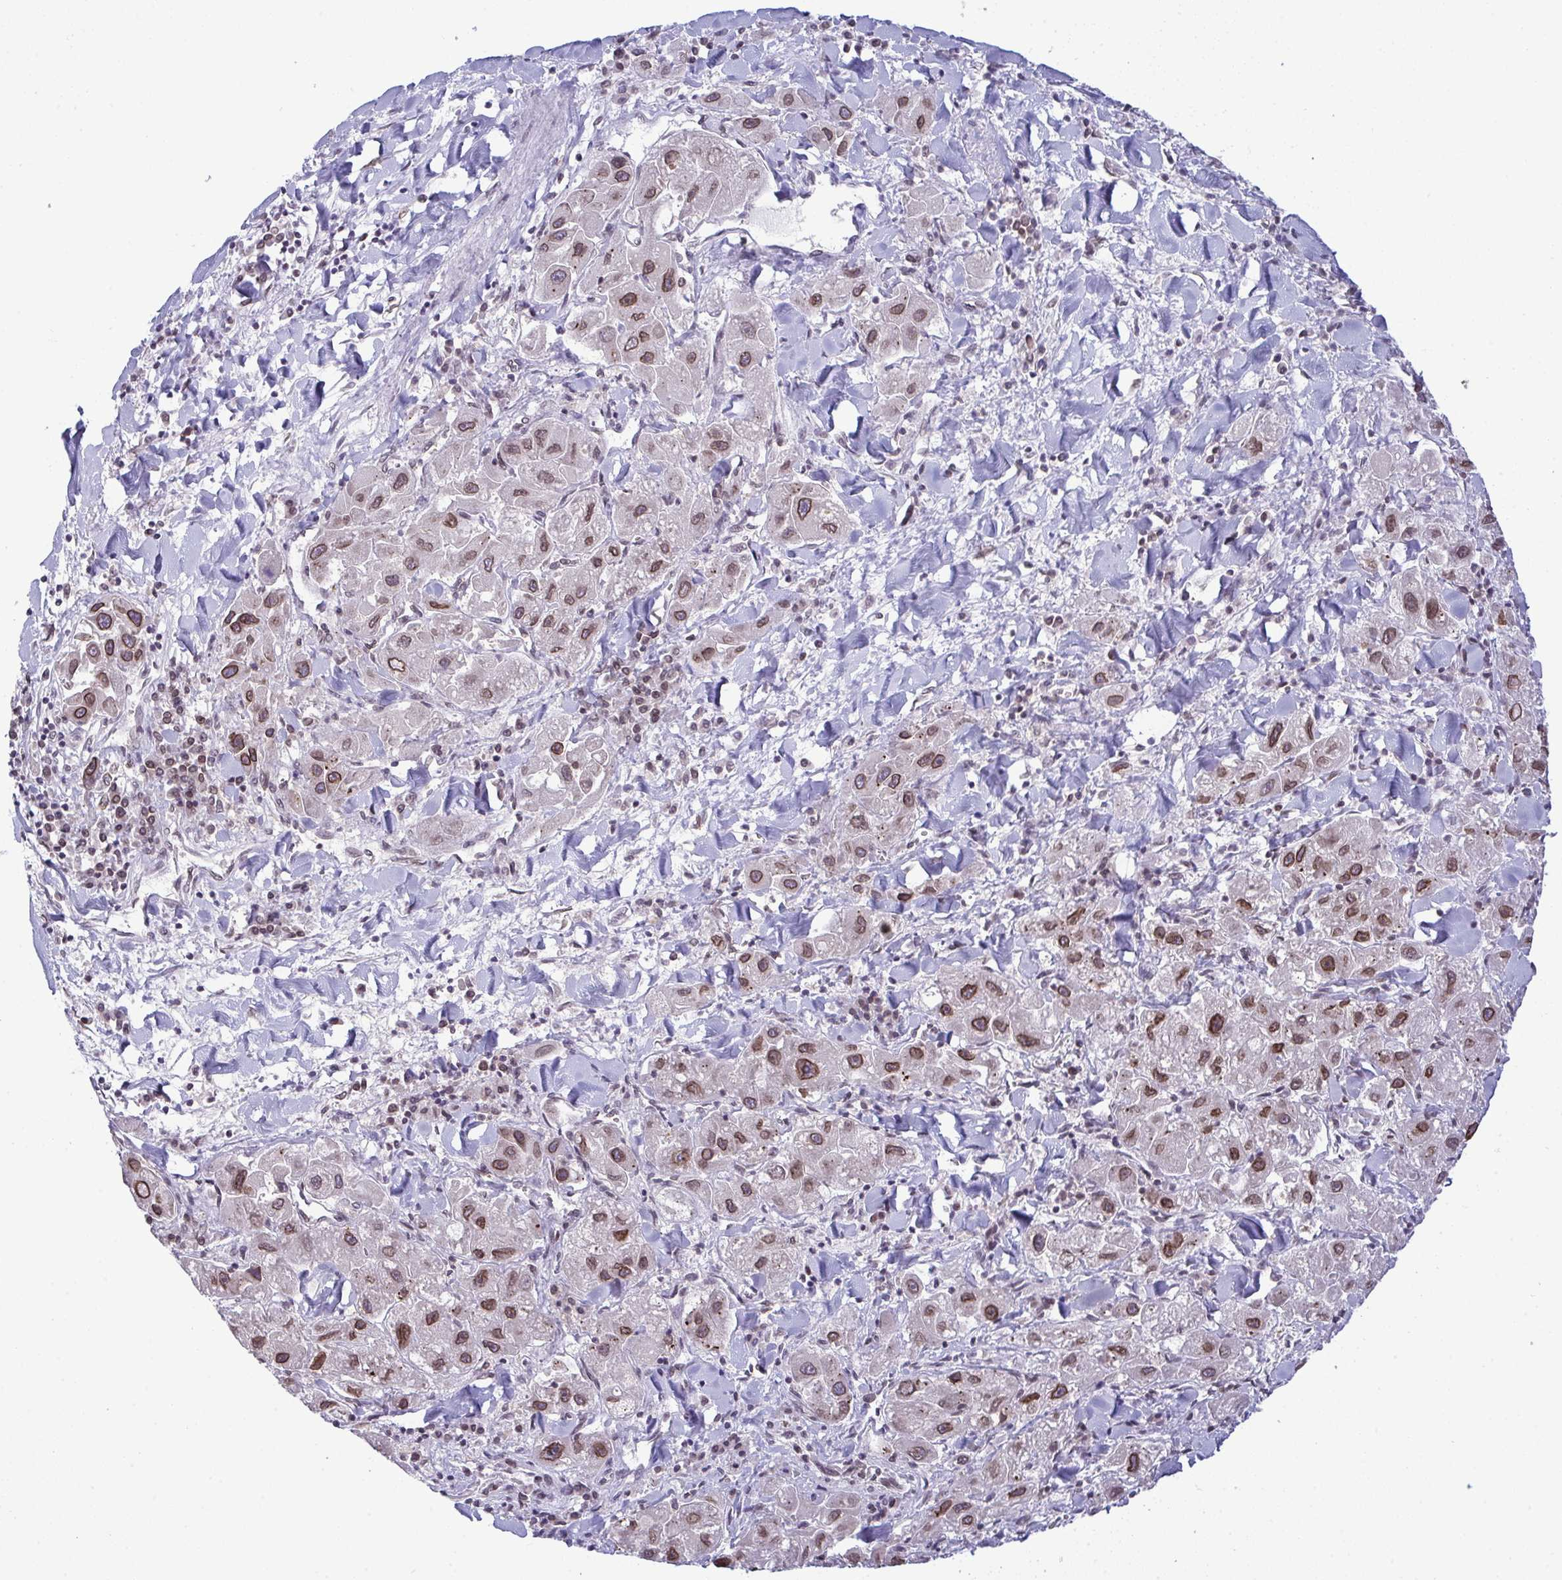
{"staining": {"intensity": "moderate", "quantity": ">75%", "location": "cytoplasmic/membranous,nuclear"}, "tissue": "liver cancer", "cell_type": "Tumor cells", "image_type": "cancer", "snomed": [{"axis": "morphology", "description": "Carcinoma, Hepatocellular, NOS"}, {"axis": "topography", "description": "Liver"}], "caption": "Tumor cells show medium levels of moderate cytoplasmic/membranous and nuclear expression in about >75% of cells in human hepatocellular carcinoma (liver). The staining is performed using DAB (3,3'-diaminobenzidine) brown chromogen to label protein expression. The nuclei are counter-stained blue using hematoxylin.", "gene": "RANBP2", "patient": {"sex": "male", "age": 24}}